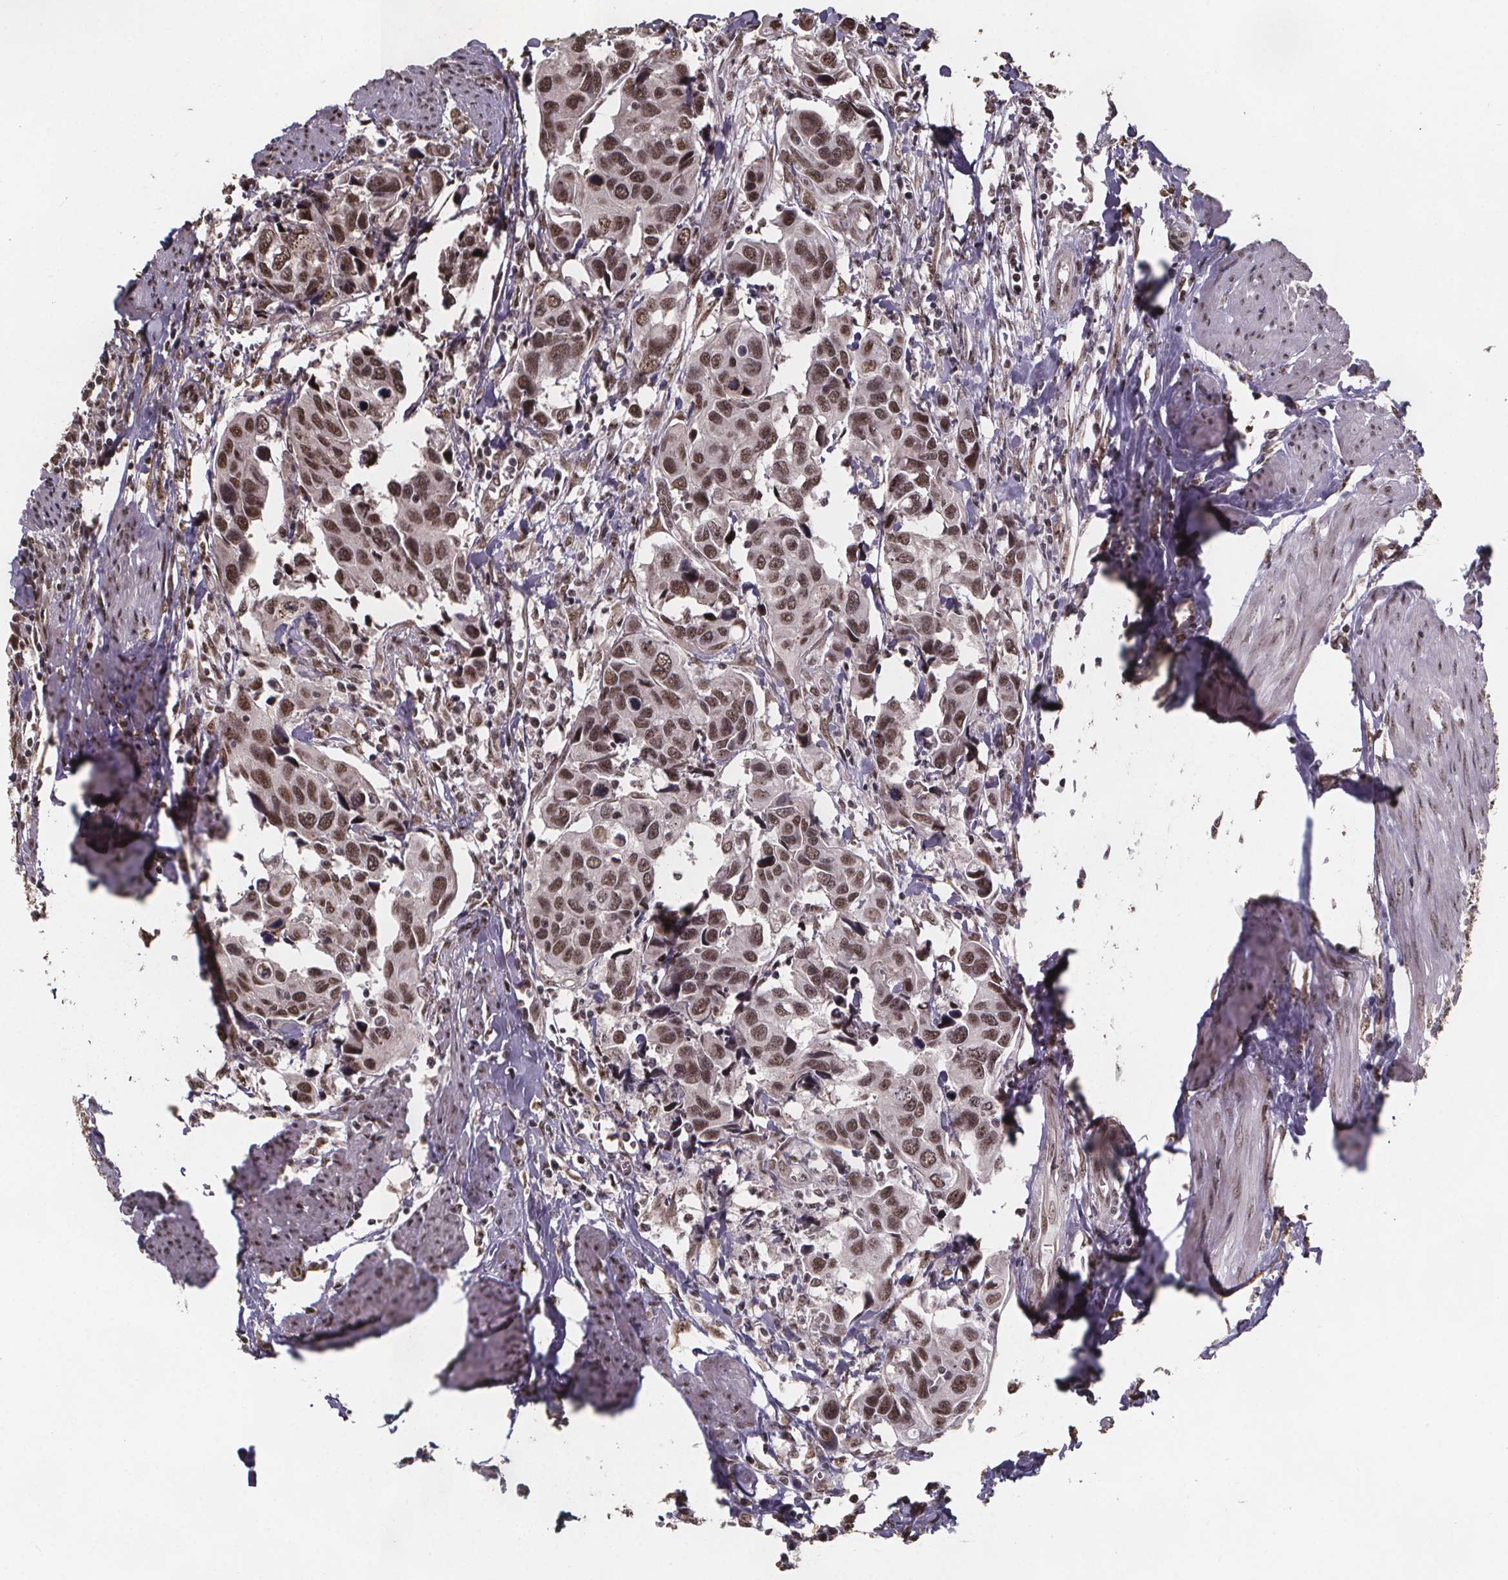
{"staining": {"intensity": "moderate", "quantity": ">75%", "location": "nuclear"}, "tissue": "urothelial cancer", "cell_type": "Tumor cells", "image_type": "cancer", "snomed": [{"axis": "morphology", "description": "Urothelial carcinoma, High grade"}, {"axis": "topography", "description": "Urinary bladder"}], "caption": "High-power microscopy captured an immunohistochemistry histopathology image of urothelial carcinoma (high-grade), revealing moderate nuclear expression in about >75% of tumor cells. The staining is performed using DAB brown chromogen to label protein expression. The nuclei are counter-stained blue using hematoxylin.", "gene": "U2SURP", "patient": {"sex": "male", "age": 60}}